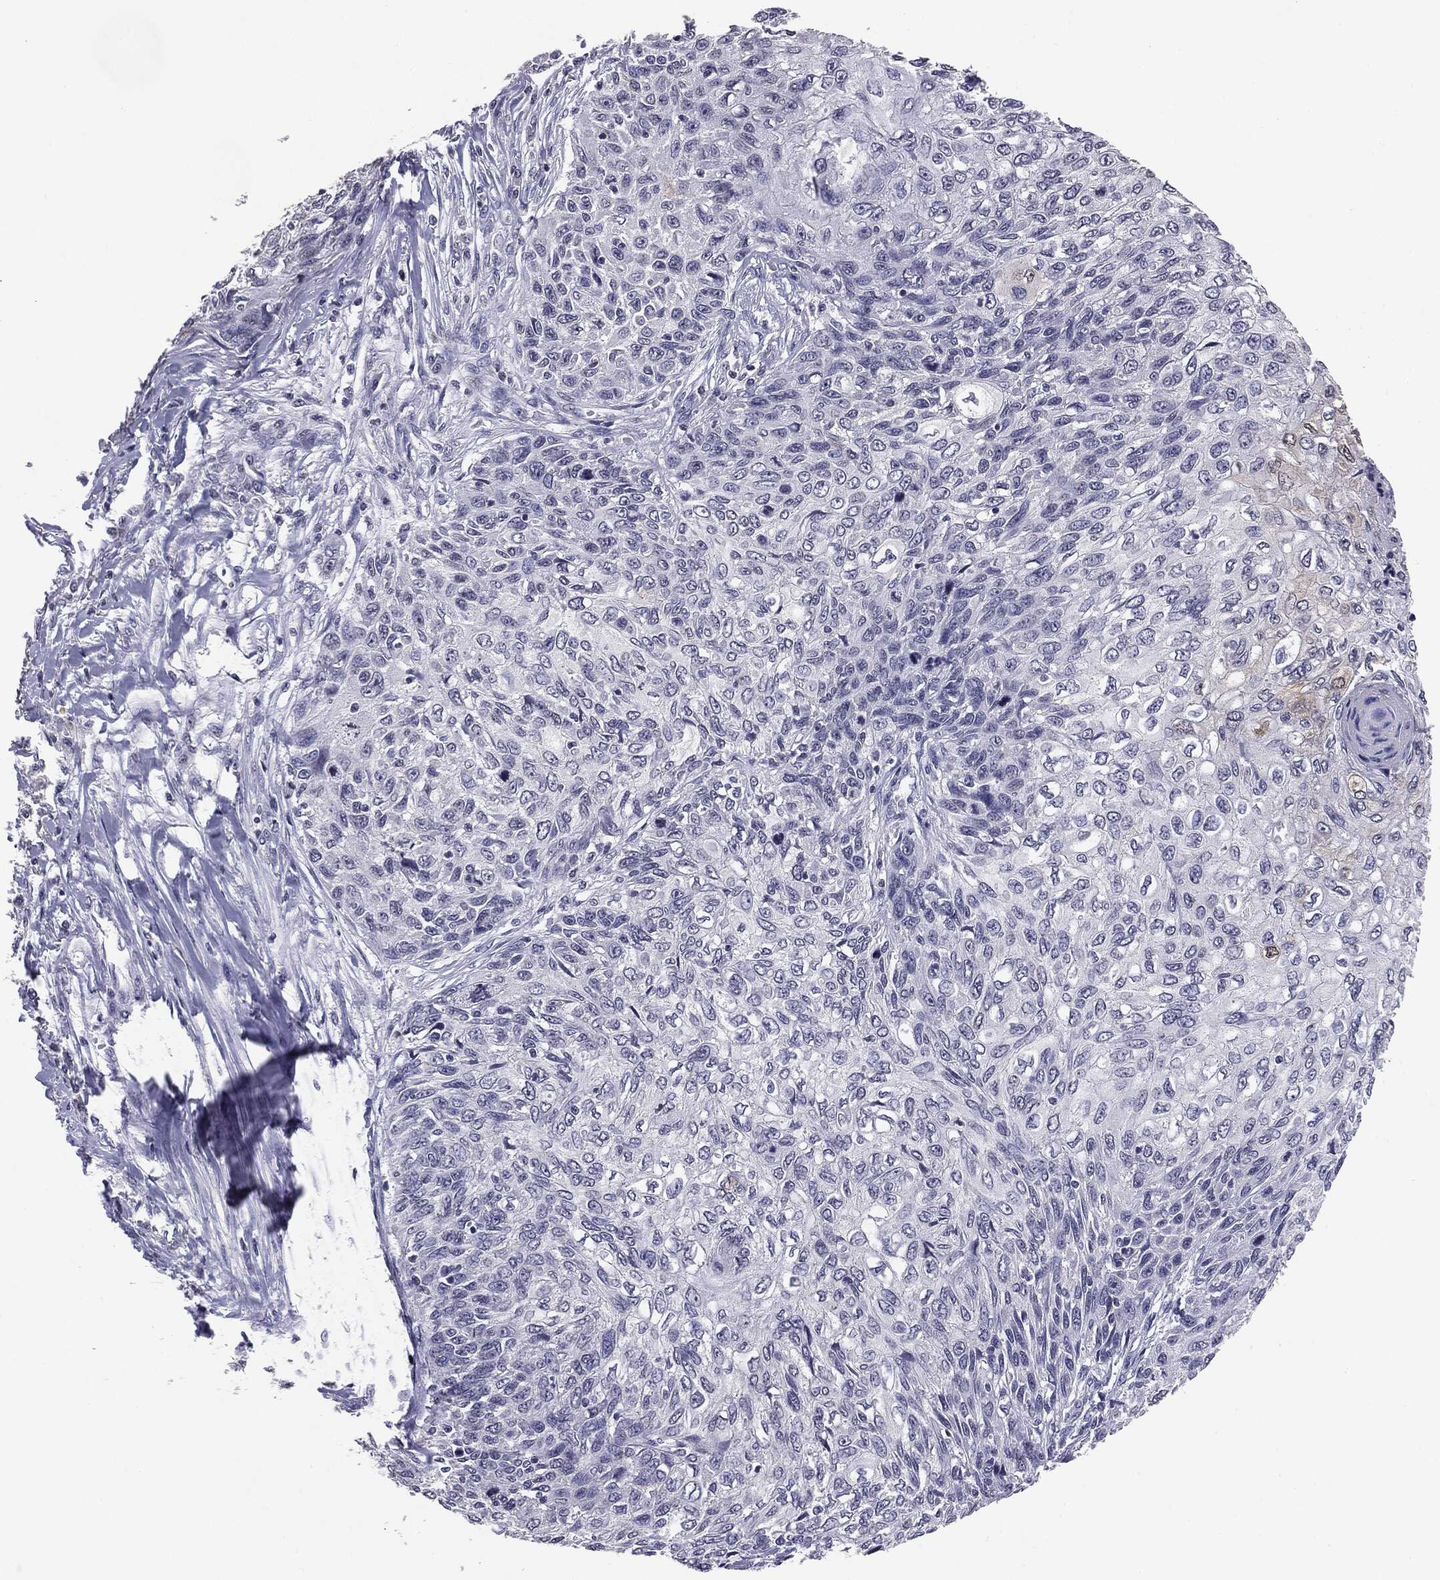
{"staining": {"intensity": "negative", "quantity": "none", "location": "none"}, "tissue": "skin cancer", "cell_type": "Tumor cells", "image_type": "cancer", "snomed": [{"axis": "morphology", "description": "Squamous cell carcinoma, NOS"}, {"axis": "topography", "description": "Skin"}], "caption": "High magnification brightfield microscopy of squamous cell carcinoma (skin) stained with DAB (brown) and counterstained with hematoxylin (blue): tumor cells show no significant staining.", "gene": "SERPINB4", "patient": {"sex": "male", "age": 92}}